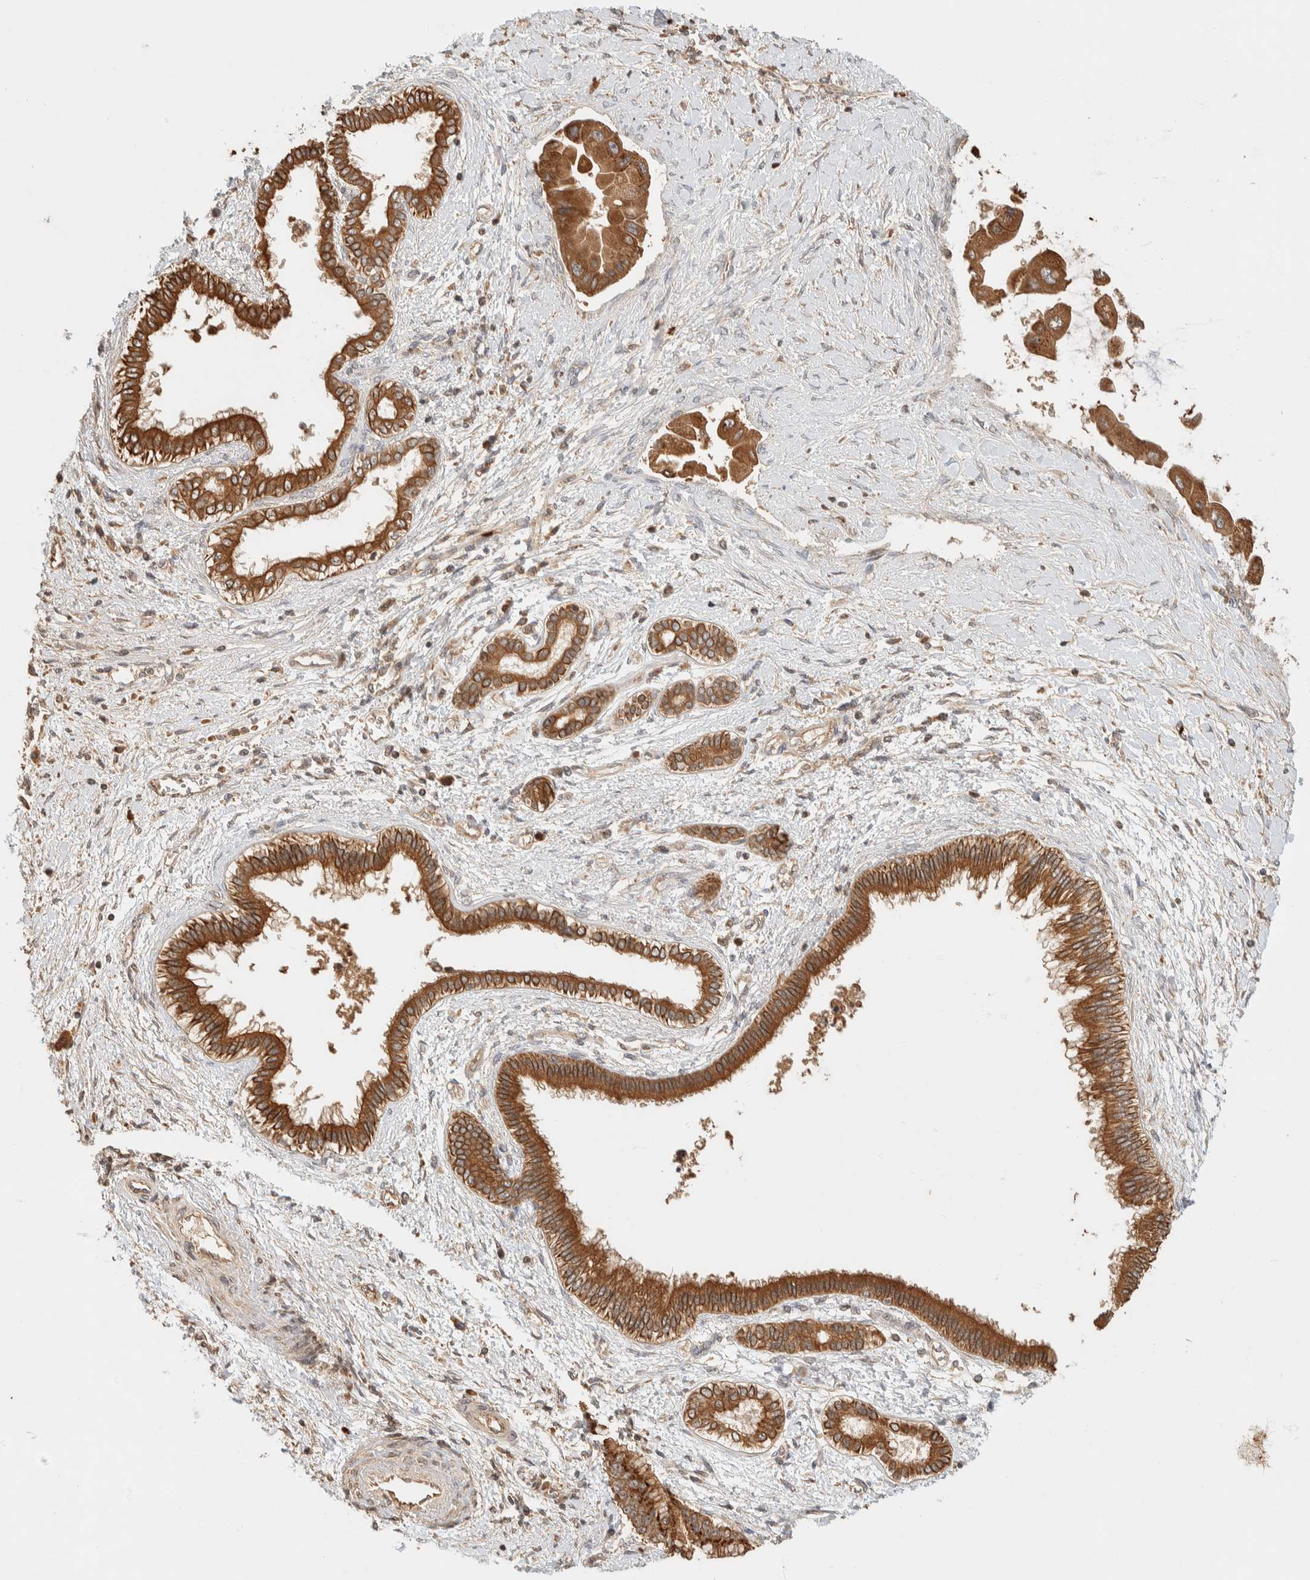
{"staining": {"intensity": "strong", "quantity": ">75%", "location": "cytoplasmic/membranous"}, "tissue": "liver cancer", "cell_type": "Tumor cells", "image_type": "cancer", "snomed": [{"axis": "morphology", "description": "Cholangiocarcinoma"}, {"axis": "topography", "description": "Liver"}], "caption": "This is a histology image of immunohistochemistry staining of liver cancer, which shows strong staining in the cytoplasmic/membranous of tumor cells.", "gene": "TTI2", "patient": {"sex": "male", "age": 50}}